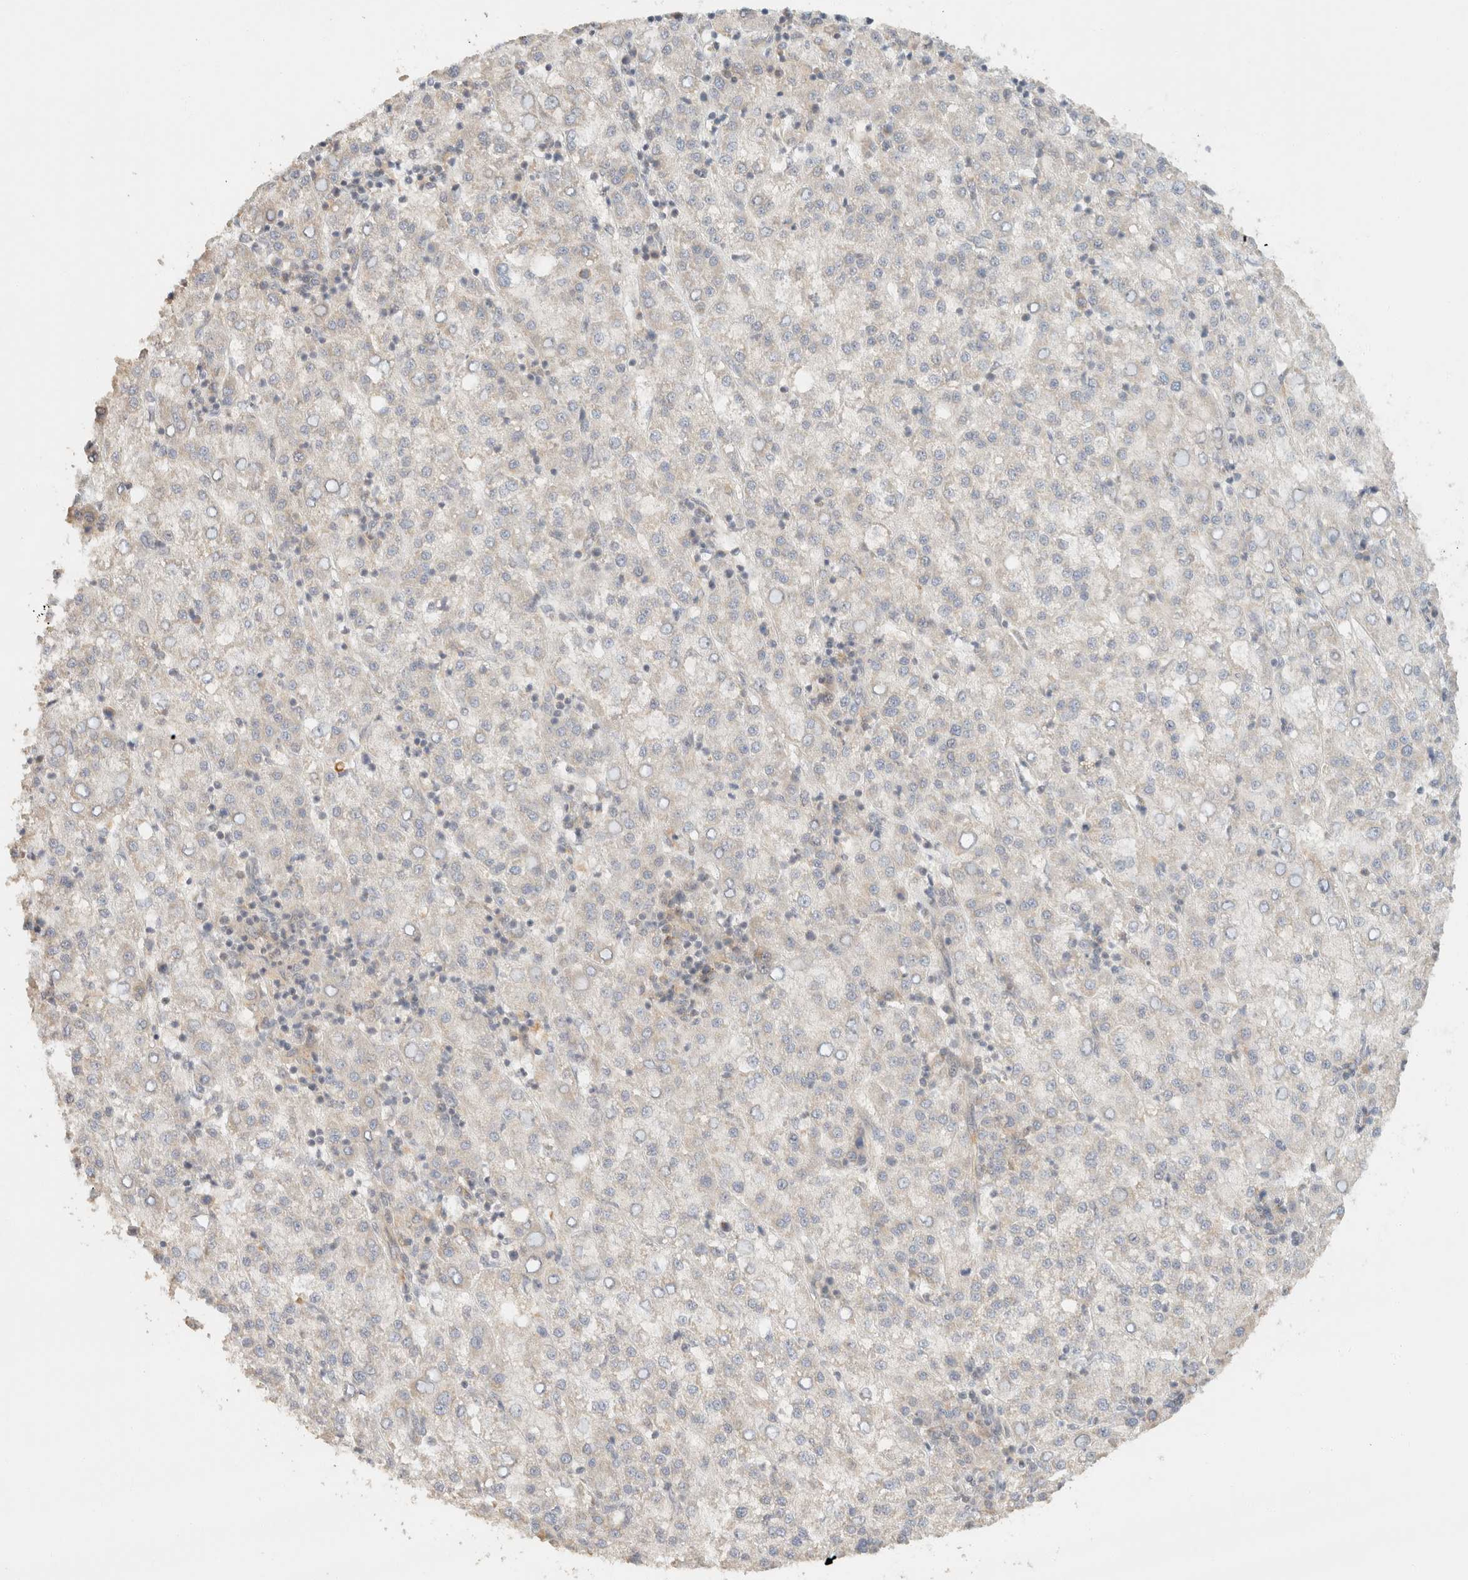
{"staining": {"intensity": "negative", "quantity": "none", "location": "none"}, "tissue": "liver cancer", "cell_type": "Tumor cells", "image_type": "cancer", "snomed": [{"axis": "morphology", "description": "Carcinoma, Hepatocellular, NOS"}, {"axis": "topography", "description": "Liver"}], "caption": "The IHC image has no significant positivity in tumor cells of liver hepatocellular carcinoma tissue.", "gene": "TACC1", "patient": {"sex": "female", "age": 58}}